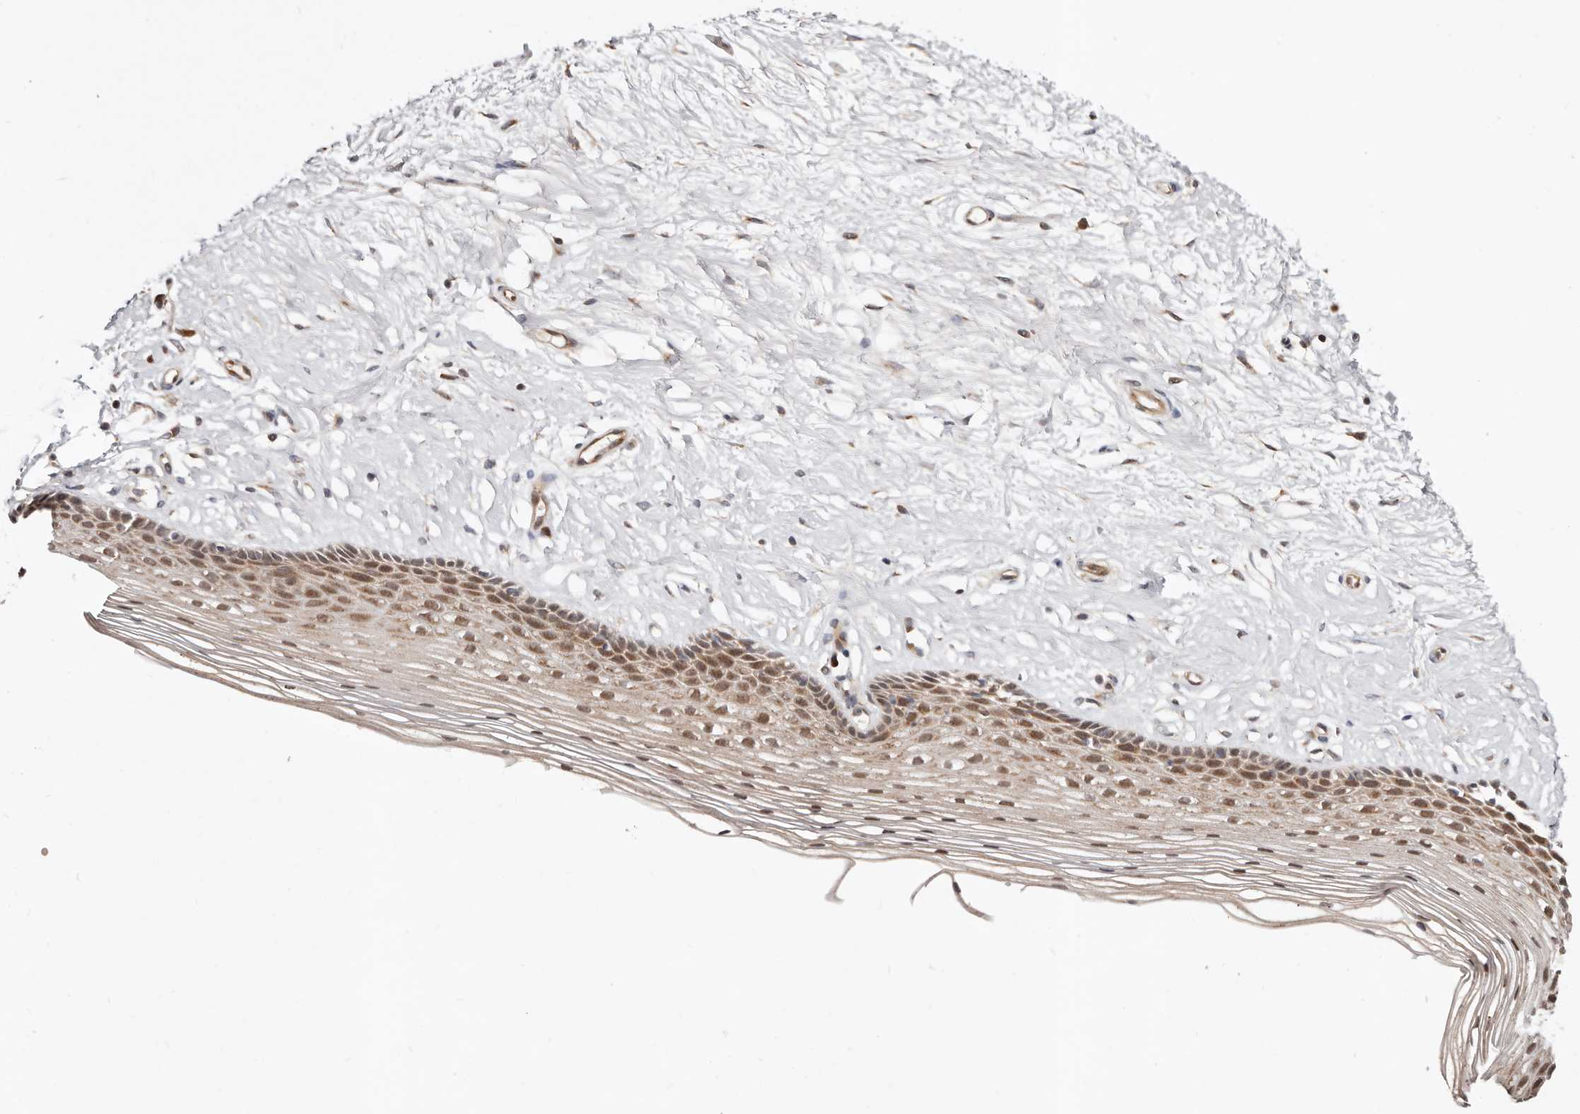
{"staining": {"intensity": "moderate", "quantity": ">75%", "location": "cytoplasmic/membranous"}, "tissue": "vagina", "cell_type": "Squamous epithelial cells", "image_type": "normal", "snomed": [{"axis": "morphology", "description": "Normal tissue, NOS"}, {"axis": "topography", "description": "Vagina"}], "caption": "Brown immunohistochemical staining in unremarkable human vagina displays moderate cytoplasmic/membranous positivity in about >75% of squamous epithelial cells. (Brightfield microscopy of DAB IHC at high magnification).", "gene": "USP33", "patient": {"sex": "female", "age": 46}}